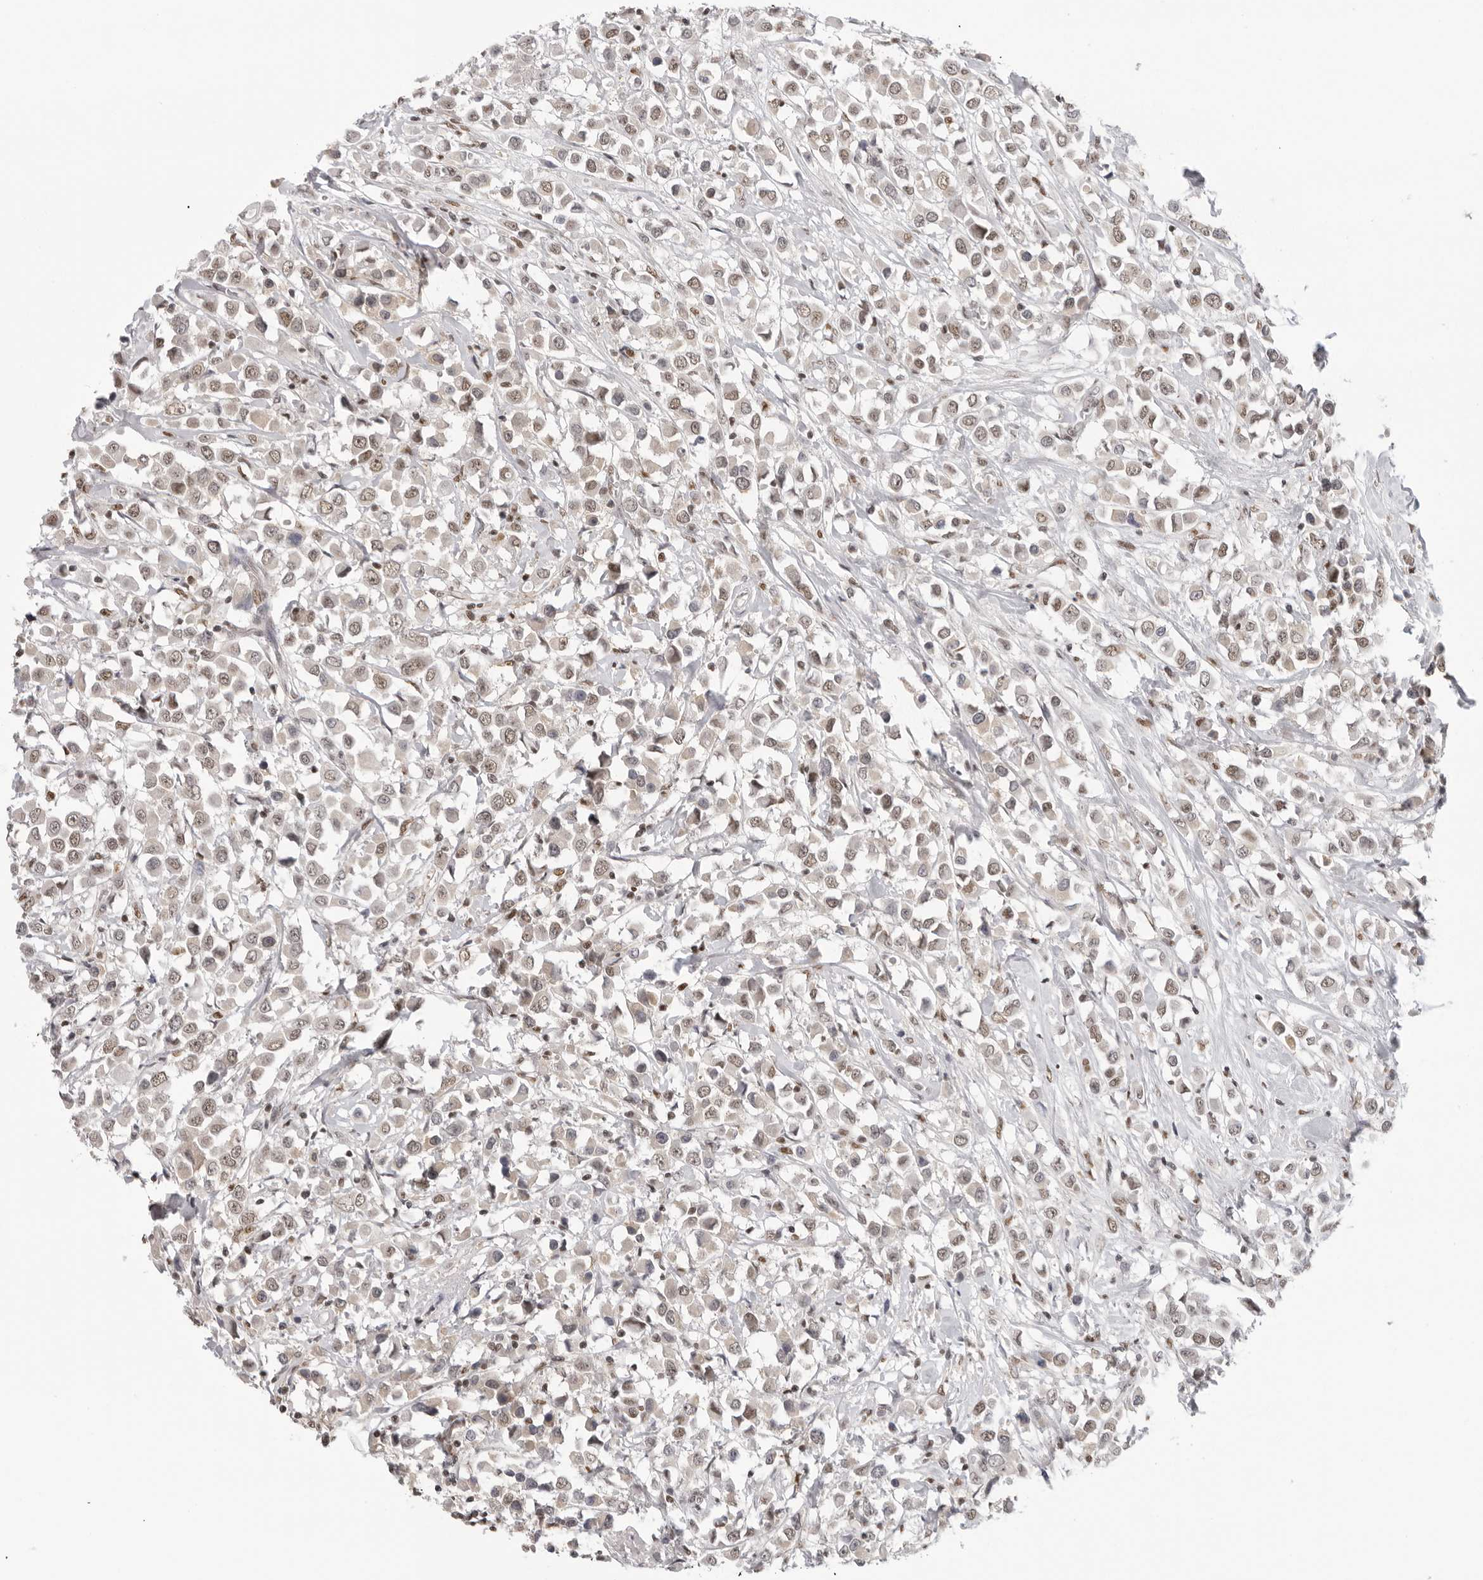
{"staining": {"intensity": "weak", "quantity": ">75%", "location": "nuclear"}, "tissue": "breast cancer", "cell_type": "Tumor cells", "image_type": "cancer", "snomed": [{"axis": "morphology", "description": "Duct carcinoma"}, {"axis": "topography", "description": "Breast"}], "caption": "Immunohistochemistry (IHC) (DAB (3,3'-diaminobenzidine)) staining of human breast cancer reveals weak nuclear protein positivity in approximately >75% of tumor cells. (IHC, brightfield microscopy, high magnification).", "gene": "RPA2", "patient": {"sex": "female", "age": 61}}